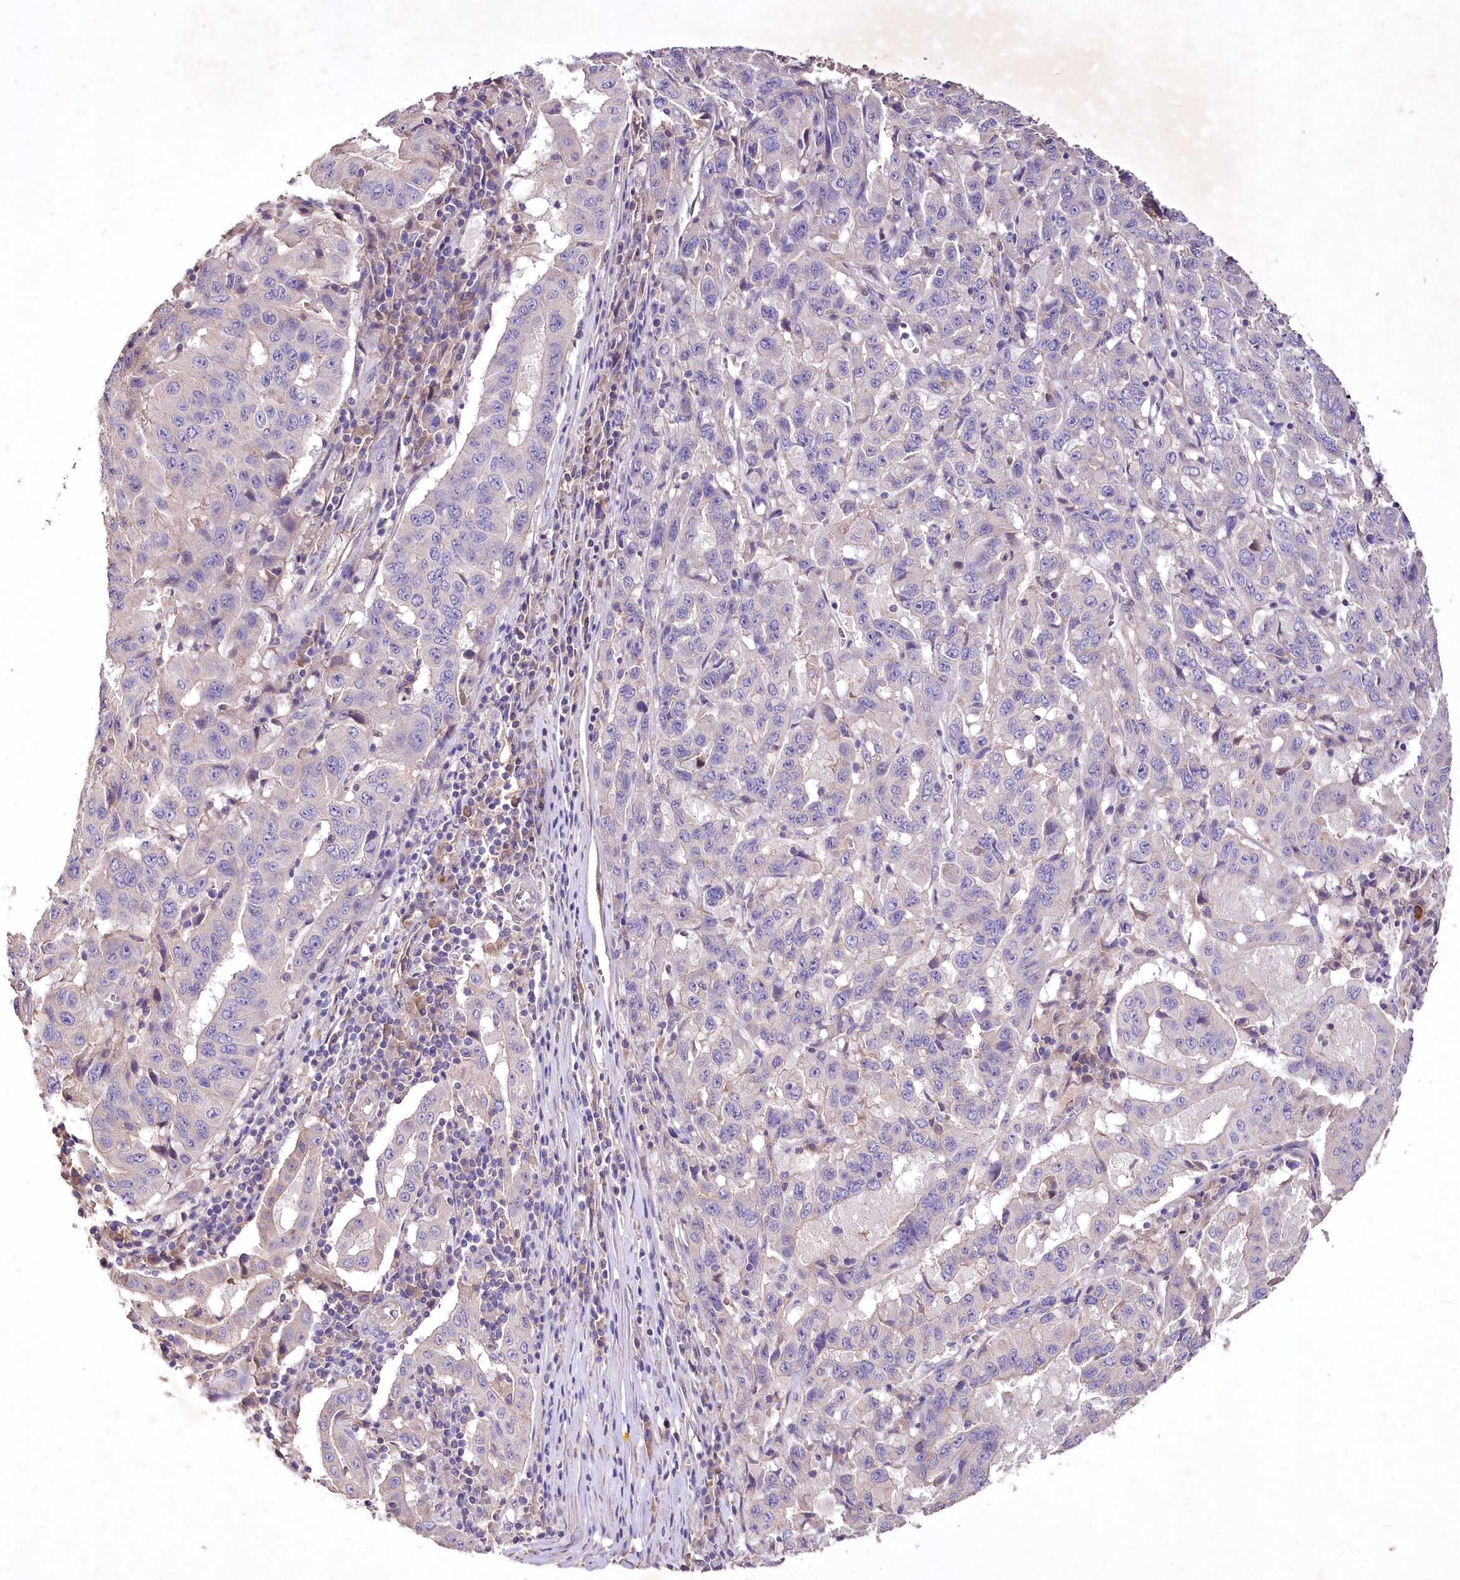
{"staining": {"intensity": "negative", "quantity": "none", "location": "none"}, "tissue": "pancreatic cancer", "cell_type": "Tumor cells", "image_type": "cancer", "snomed": [{"axis": "morphology", "description": "Adenocarcinoma, NOS"}, {"axis": "topography", "description": "Pancreas"}], "caption": "A micrograph of human pancreatic cancer is negative for staining in tumor cells. (DAB (3,3'-diaminobenzidine) immunohistochemistry, high magnification).", "gene": "PCYOX1L", "patient": {"sex": "male", "age": 63}}